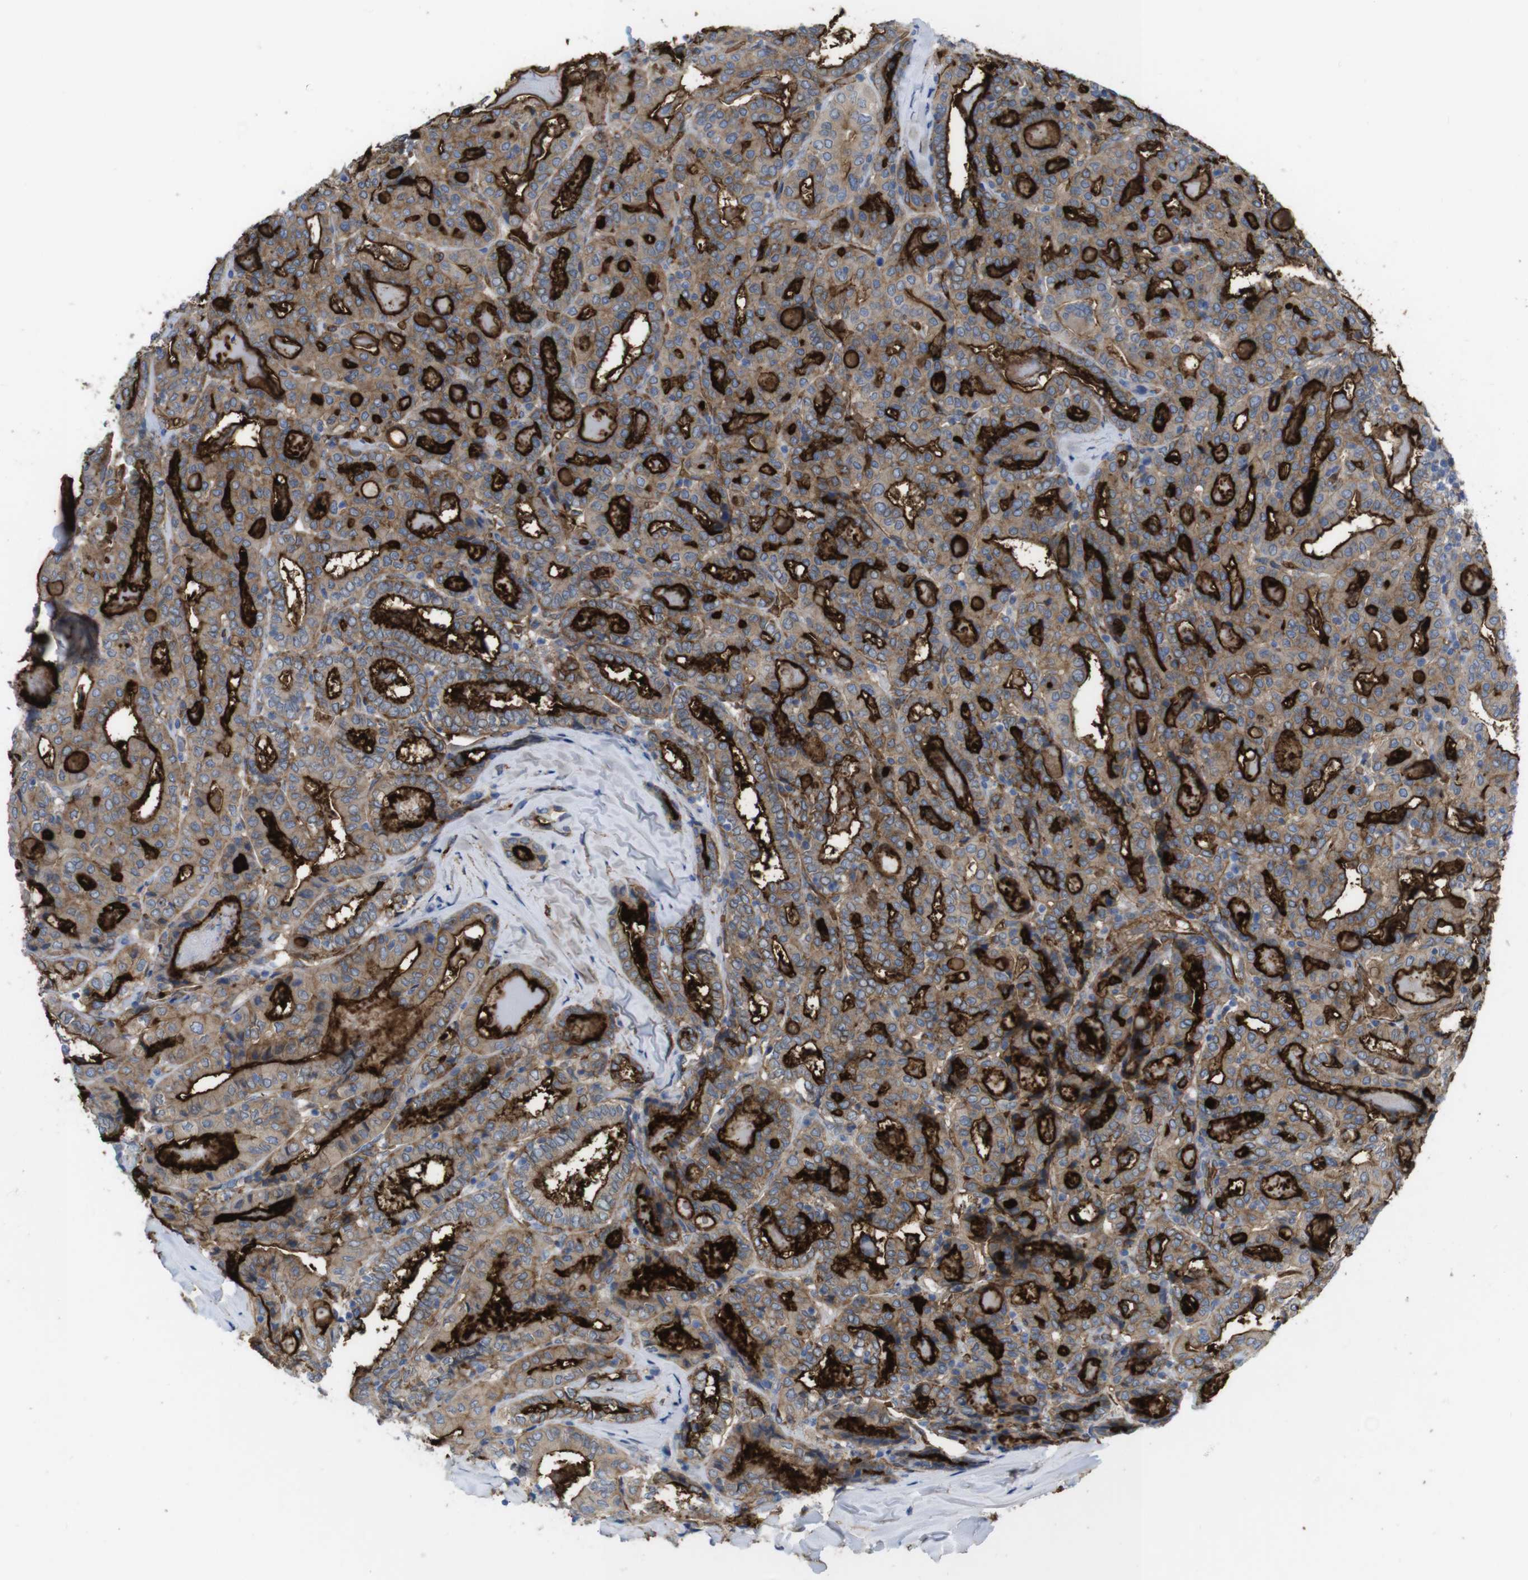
{"staining": {"intensity": "strong", "quantity": ">75%", "location": "cytoplasmic/membranous"}, "tissue": "thyroid cancer", "cell_type": "Tumor cells", "image_type": "cancer", "snomed": [{"axis": "morphology", "description": "Papillary adenocarcinoma, NOS"}, {"axis": "topography", "description": "Thyroid gland"}], "caption": "This histopathology image exhibits IHC staining of human thyroid cancer (papillary adenocarcinoma), with high strong cytoplasmic/membranous staining in about >75% of tumor cells.", "gene": "CYBRD1", "patient": {"sex": "female", "age": 42}}